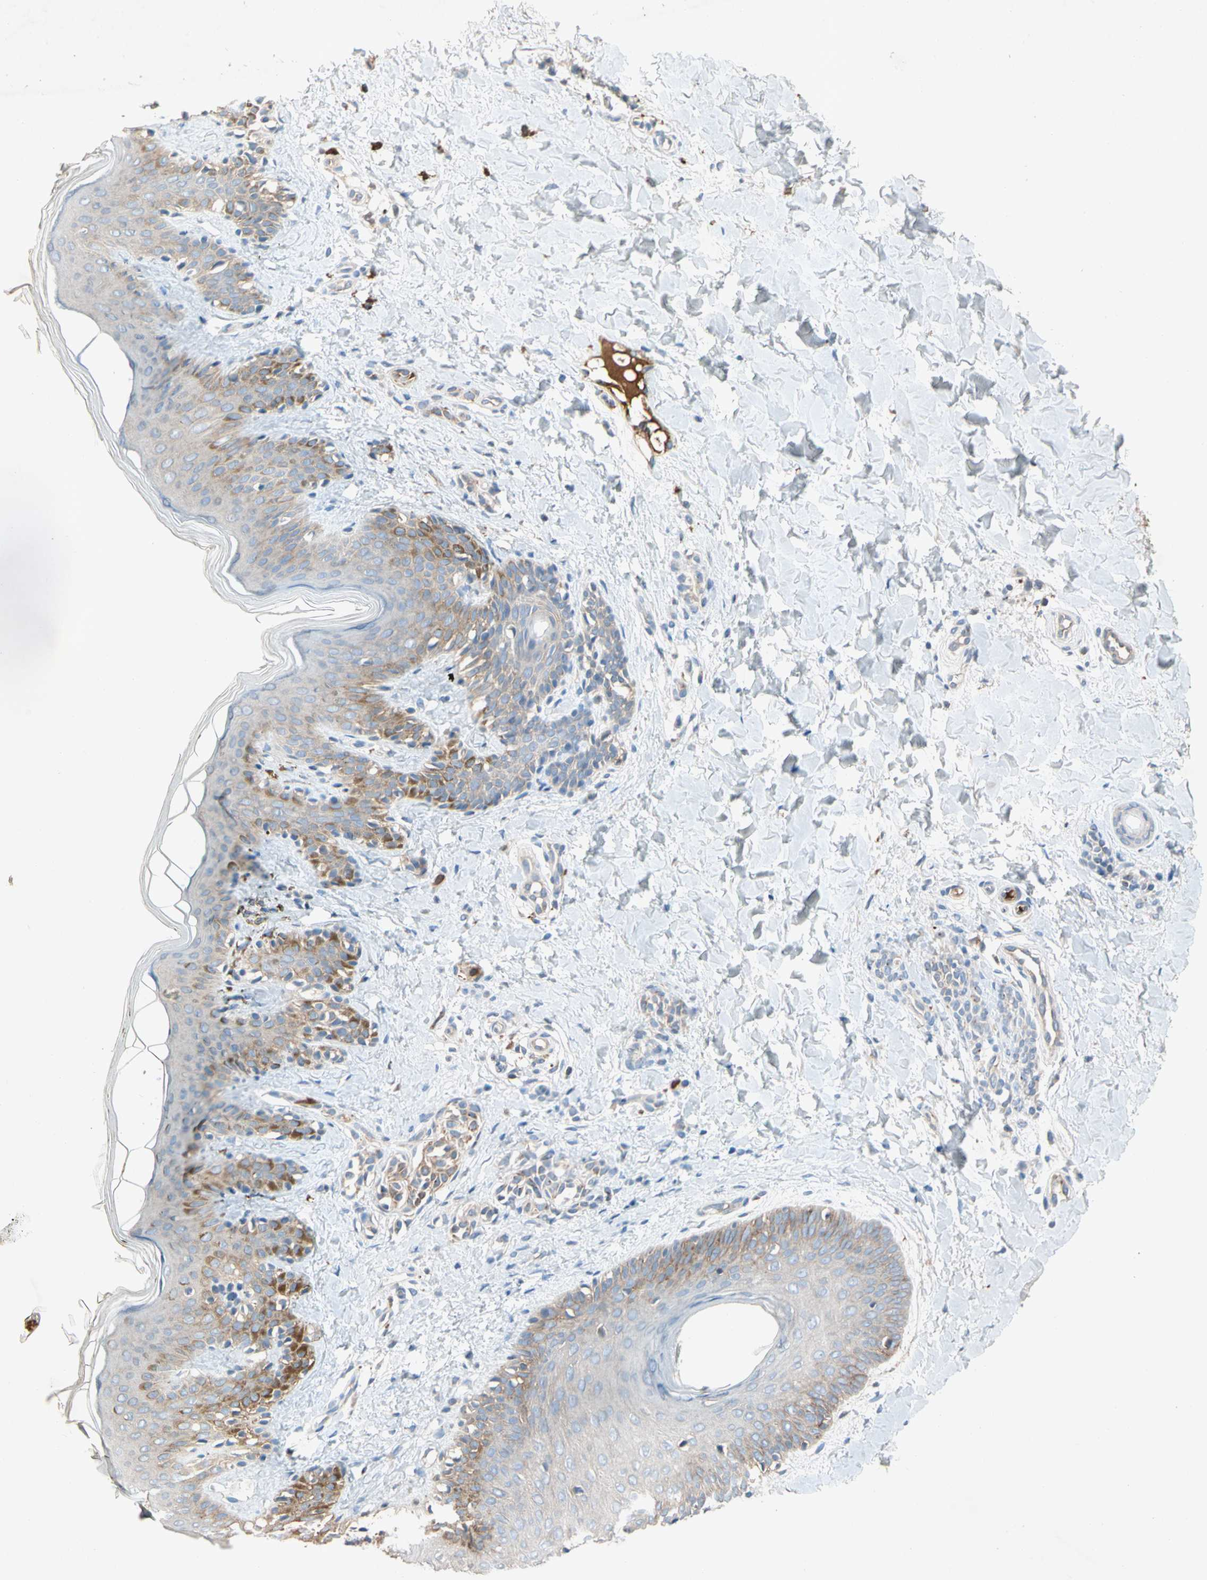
{"staining": {"intensity": "negative", "quantity": "none", "location": "none"}, "tissue": "skin", "cell_type": "Fibroblasts", "image_type": "normal", "snomed": [{"axis": "morphology", "description": "Normal tissue, NOS"}, {"axis": "topography", "description": "Skin"}], "caption": "Immunohistochemical staining of benign human skin reveals no significant expression in fibroblasts.", "gene": "NDFIP2", "patient": {"sex": "male", "age": 16}}